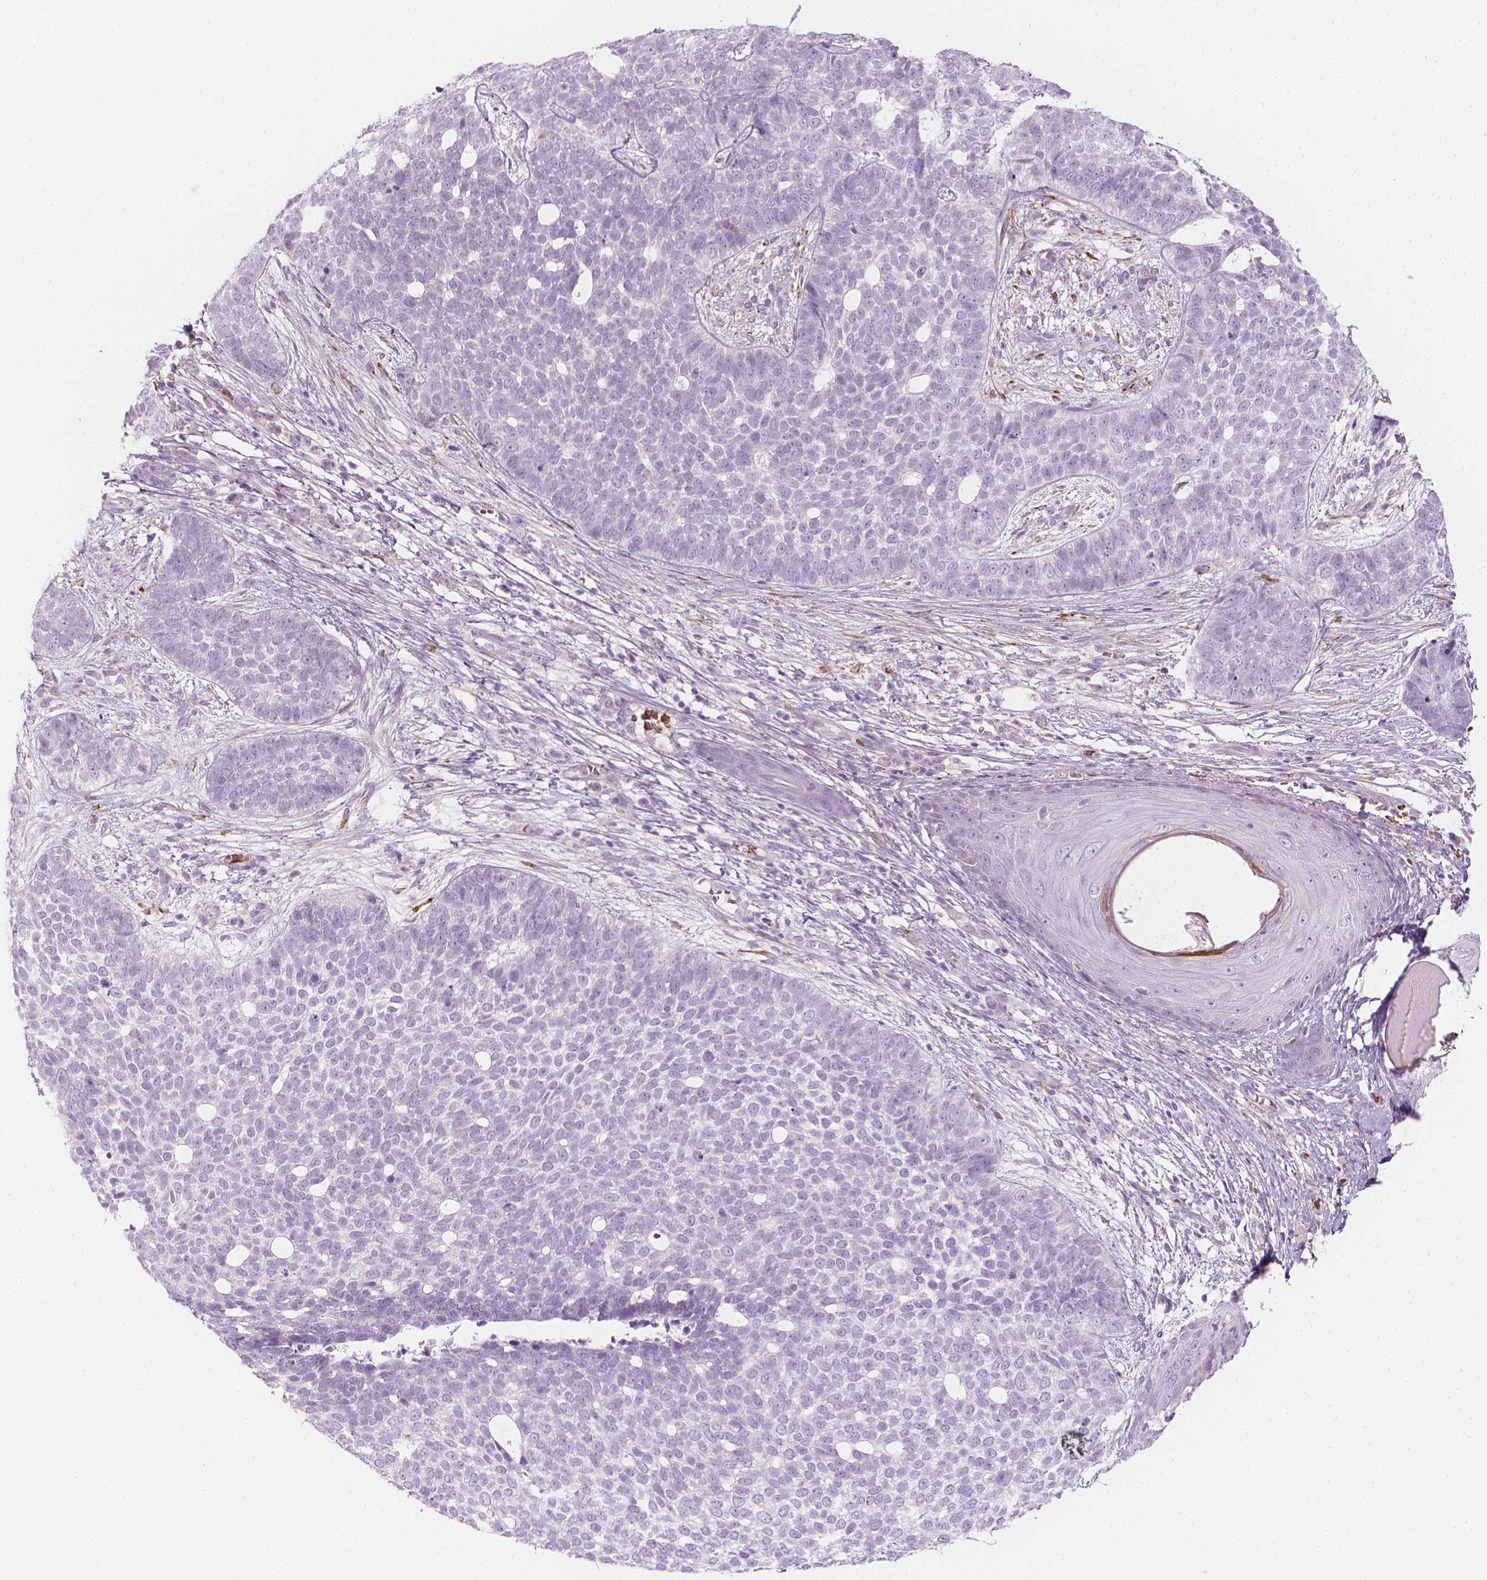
{"staining": {"intensity": "negative", "quantity": "none", "location": "none"}, "tissue": "skin cancer", "cell_type": "Tumor cells", "image_type": "cancer", "snomed": [{"axis": "morphology", "description": "Basal cell carcinoma"}, {"axis": "topography", "description": "Skin"}], "caption": "The immunohistochemistry micrograph has no significant staining in tumor cells of skin cancer (basal cell carcinoma) tissue.", "gene": "CES1", "patient": {"sex": "female", "age": 69}}